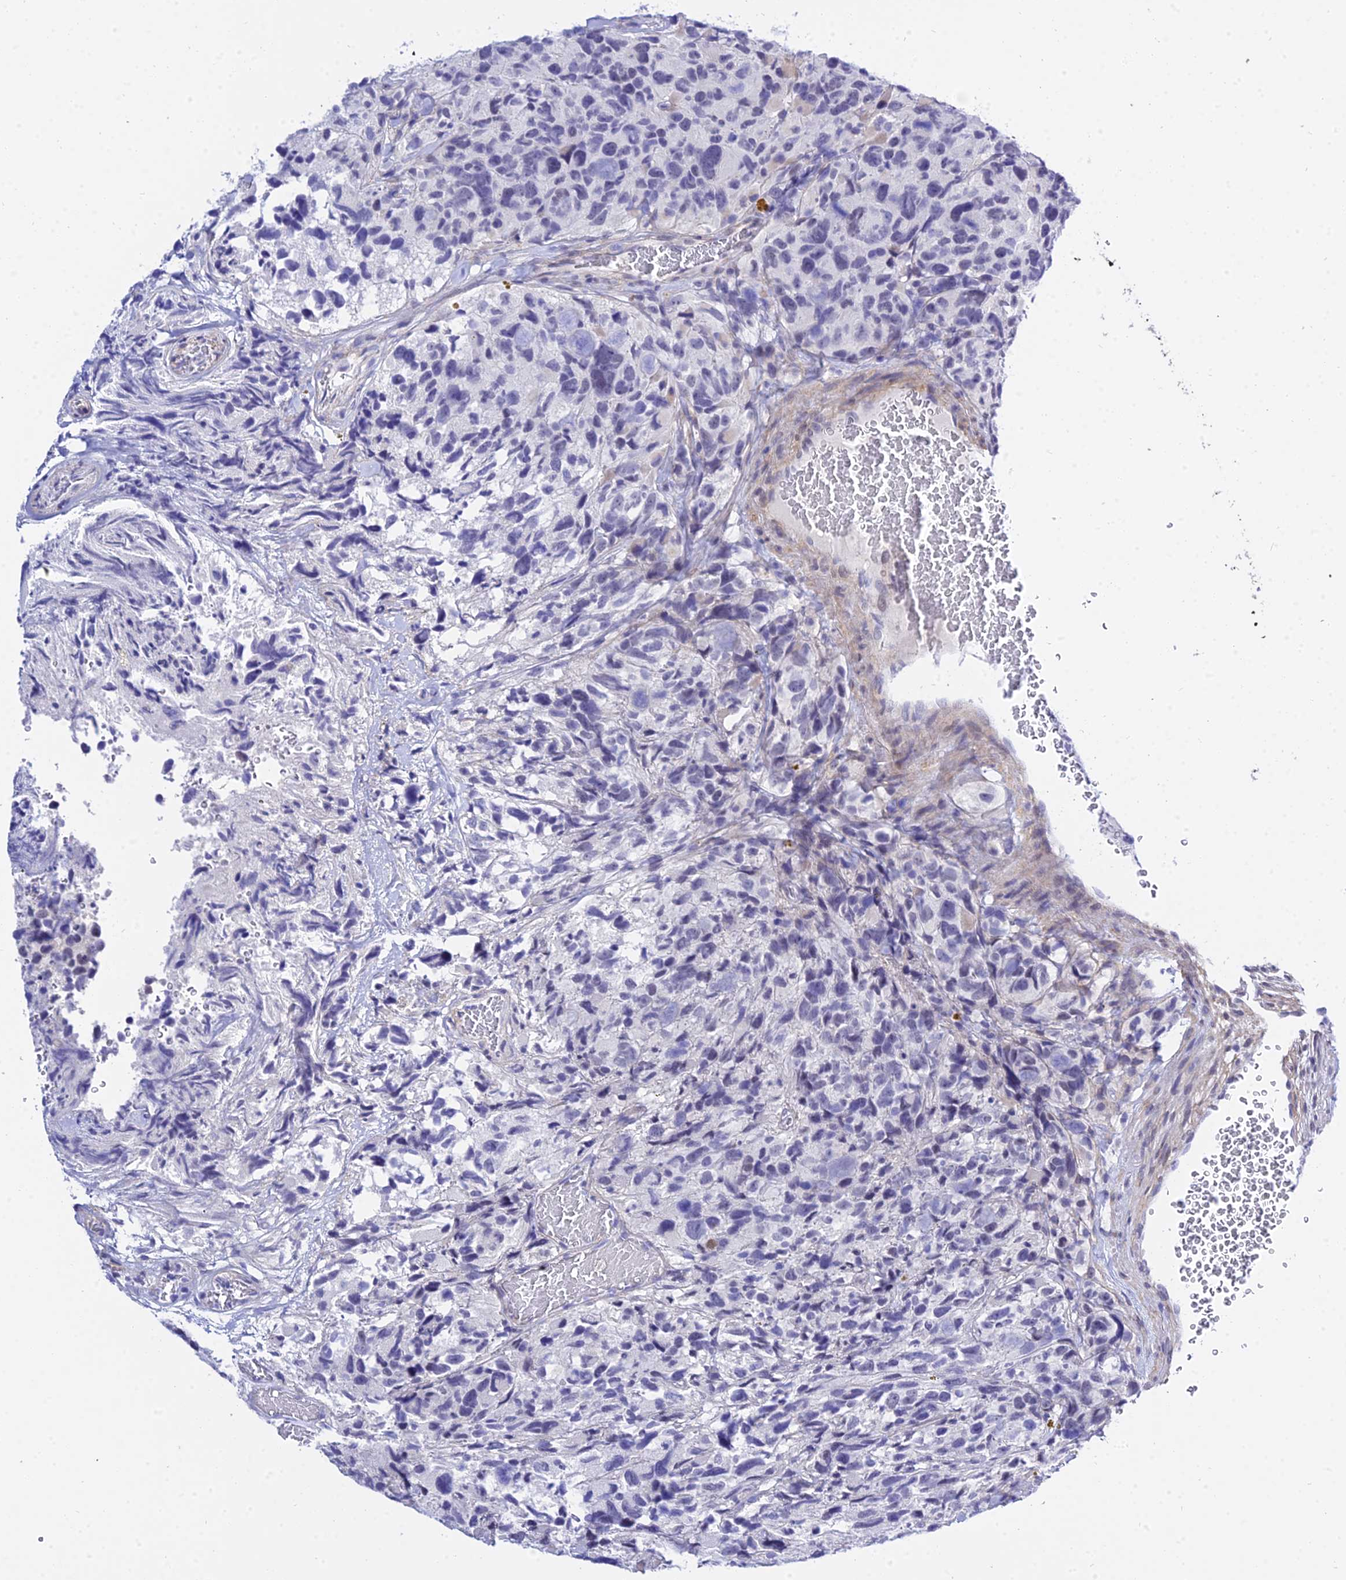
{"staining": {"intensity": "negative", "quantity": "none", "location": "none"}, "tissue": "glioma", "cell_type": "Tumor cells", "image_type": "cancer", "snomed": [{"axis": "morphology", "description": "Glioma, malignant, High grade"}, {"axis": "topography", "description": "Brain"}], "caption": "Tumor cells show no significant expression in malignant high-grade glioma.", "gene": "ZNF628", "patient": {"sex": "male", "age": 69}}